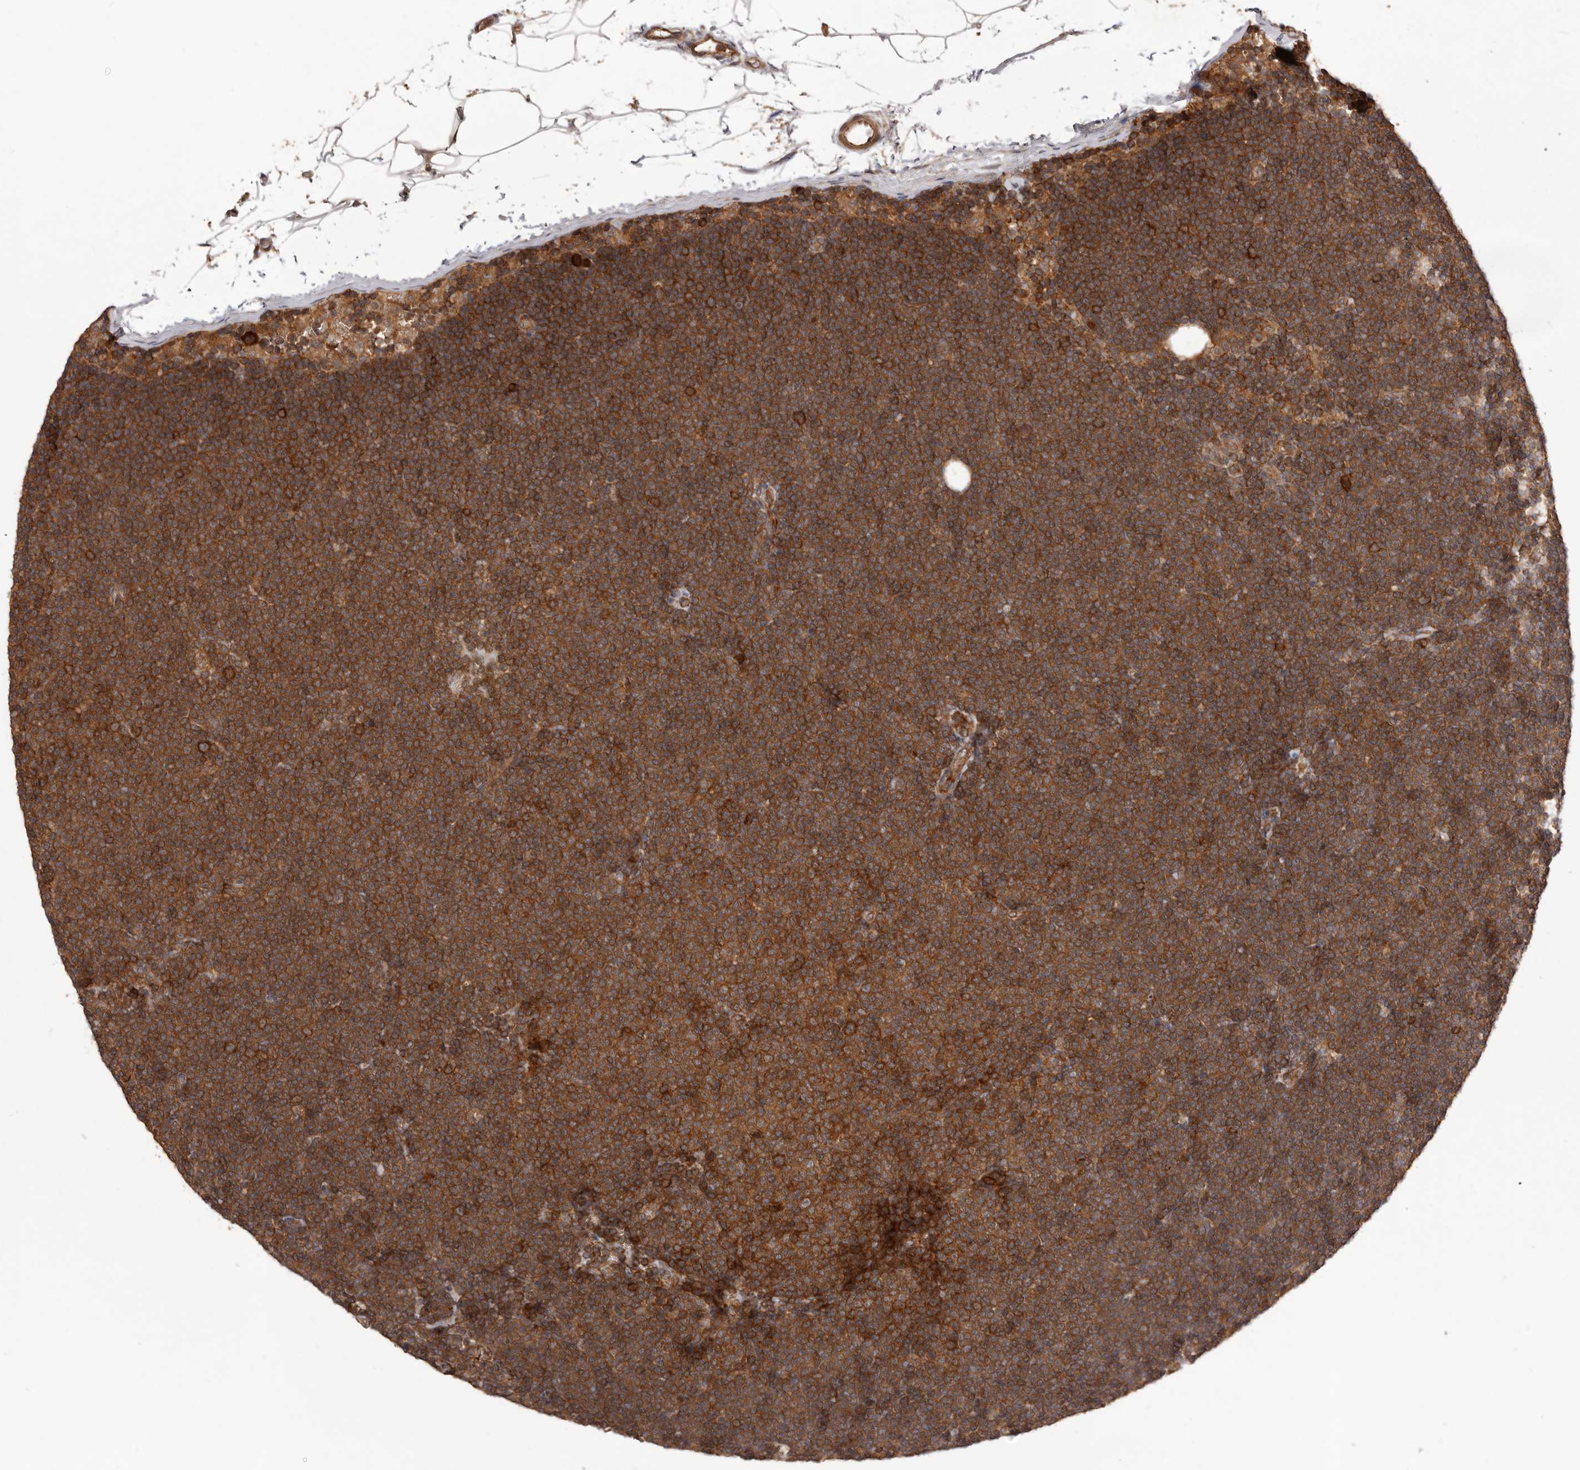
{"staining": {"intensity": "strong", "quantity": ">75%", "location": "cytoplasmic/membranous"}, "tissue": "lymphoma", "cell_type": "Tumor cells", "image_type": "cancer", "snomed": [{"axis": "morphology", "description": "Malignant lymphoma, non-Hodgkin's type, Low grade"}, {"axis": "topography", "description": "Lymph node"}], "caption": "Human lymphoma stained with a brown dye exhibits strong cytoplasmic/membranous positive positivity in about >75% of tumor cells.", "gene": "HBS1L", "patient": {"sex": "female", "age": 53}}